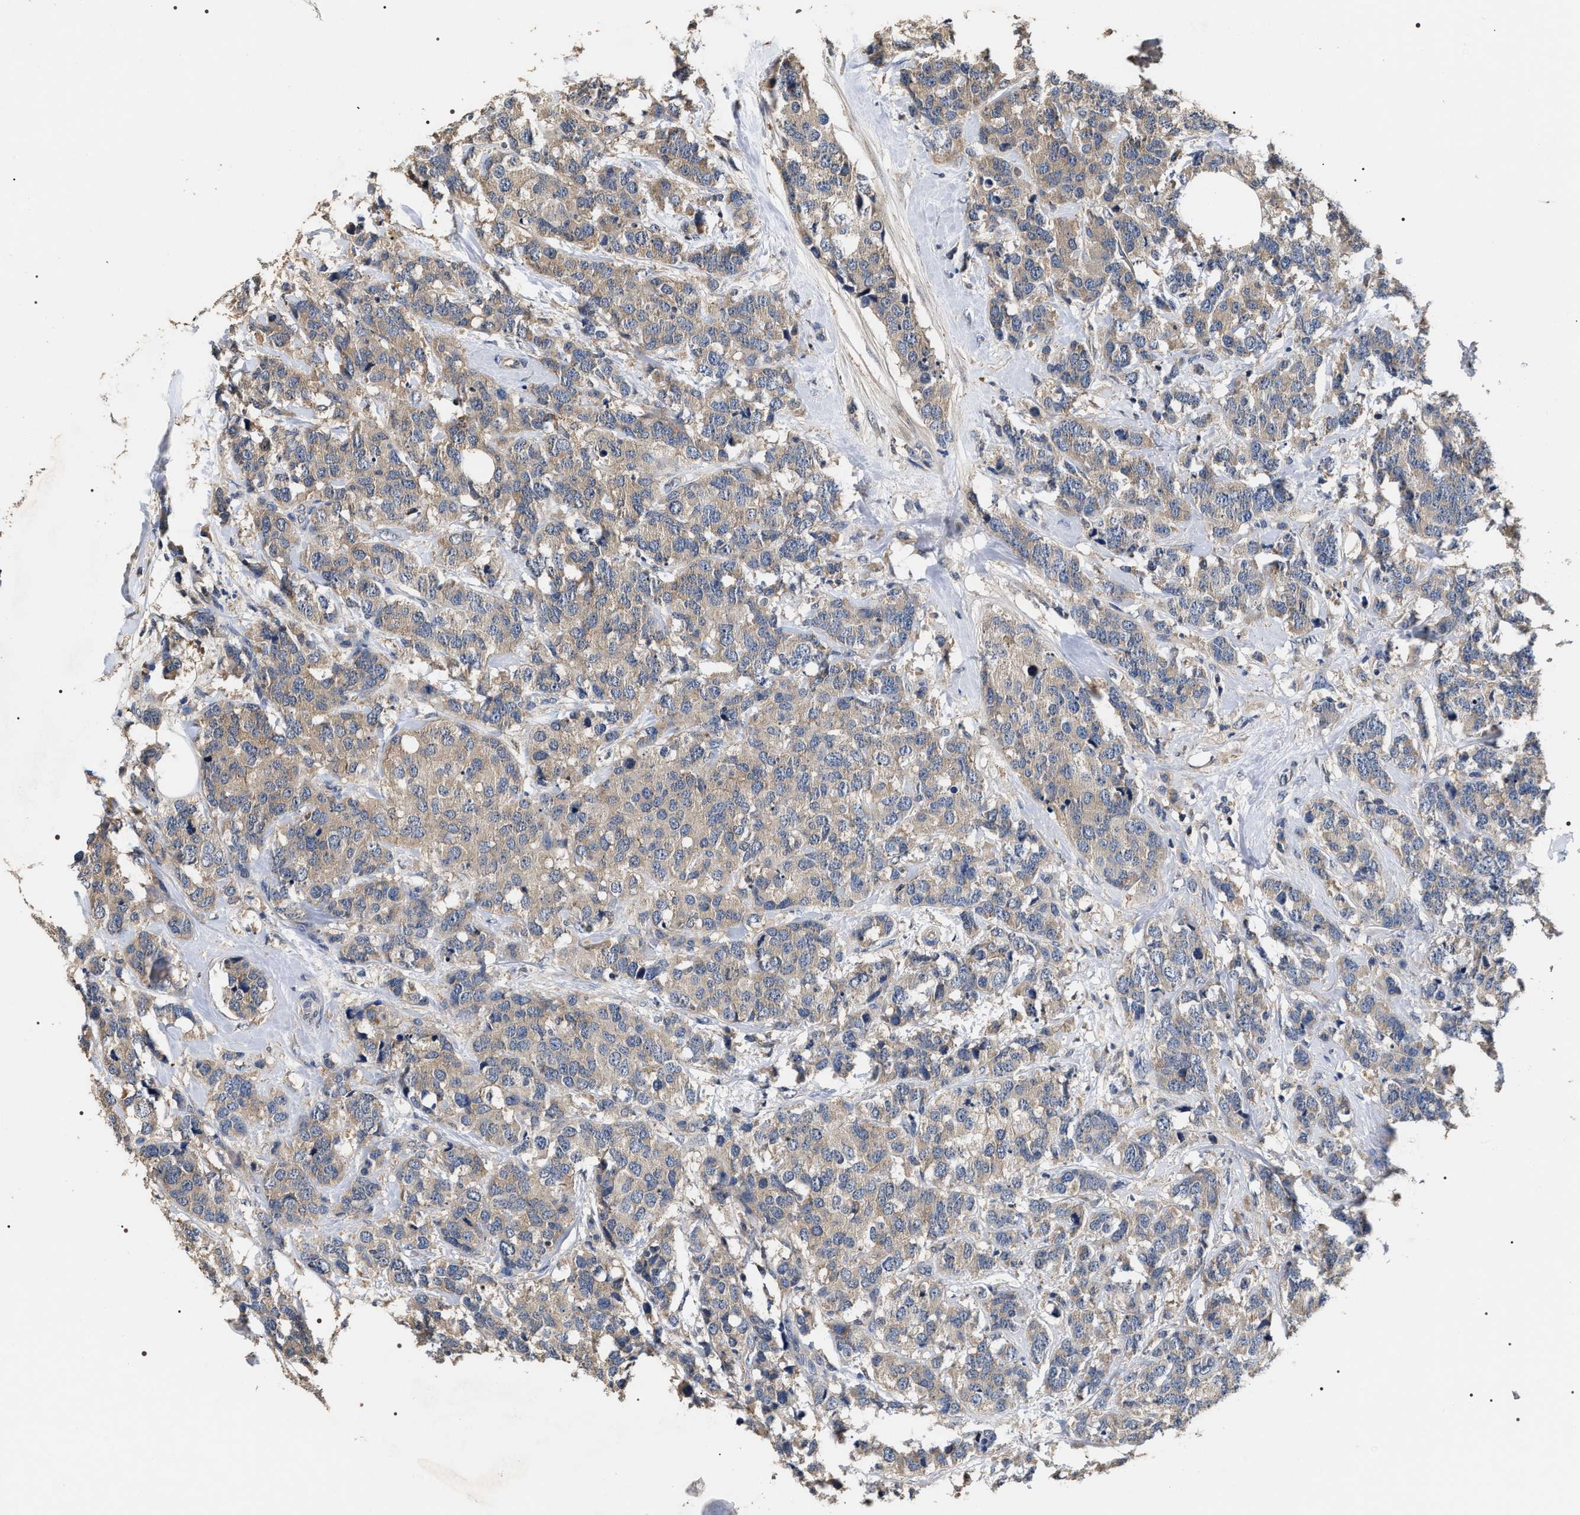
{"staining": {"intensity": "weak", "quantity": ">75%", "location": "cytoplasmic/membranous"}, "tissue": "breast cancer", "cell_type": "Tumor cells", "image_type": "cancer", "snomed": [{"axis": "morphology", "description": "Lobular carcinoma"}, {"axis": "topography", "description": "Breast"}], "caption": "Immunohistochemistry of breast cancer (lobular carcinoma) exhibits low levels of weak cytoplasmic/membranous positivity in about >75% of tumor cells.", "gene": "UPF3A", "patient": {"sex": "female", "age": 59}}